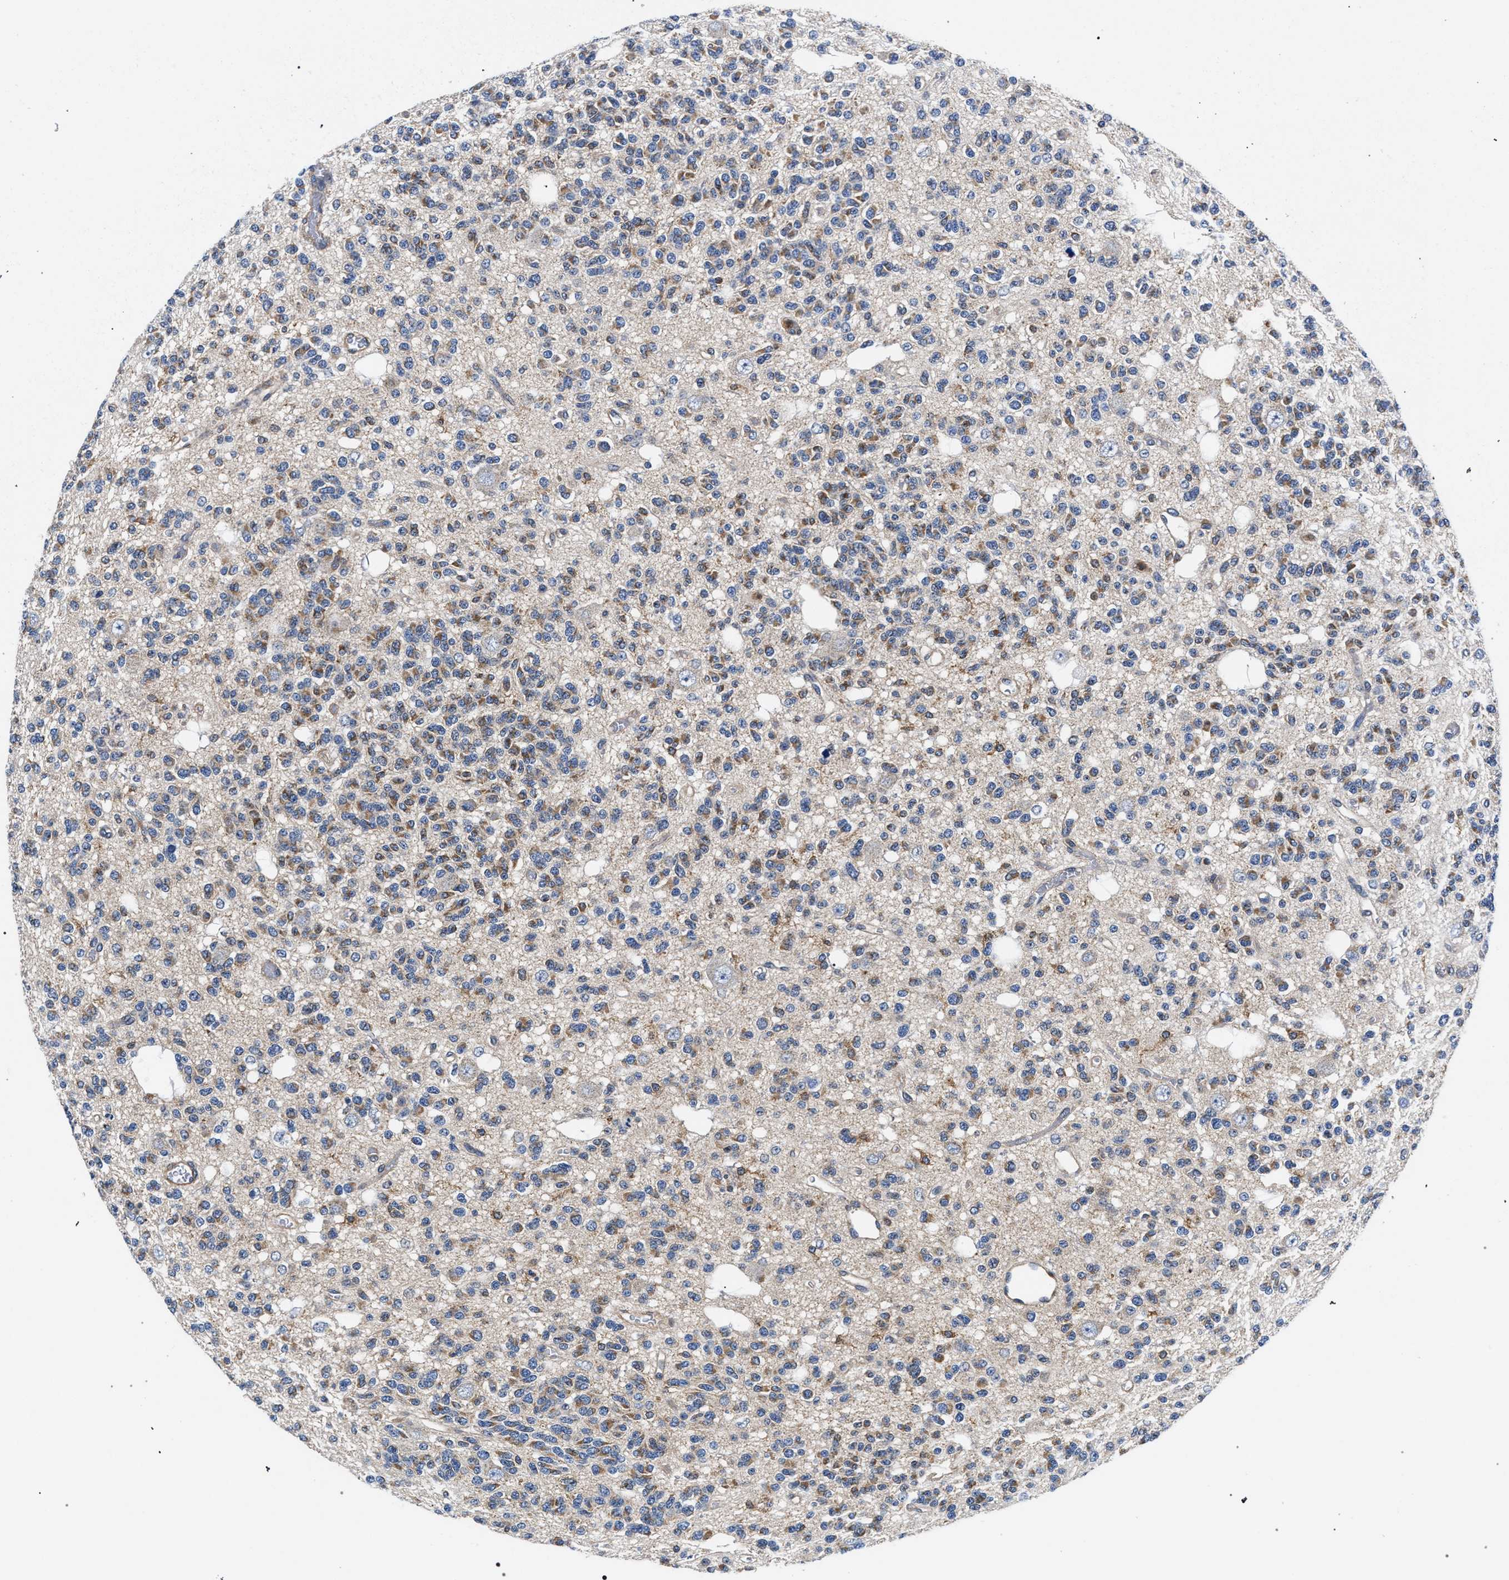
{"staining": {"intensity": "weak", "quantity": ">75%", "location": "cytoplasmic/membranous"}, "tissue": "glioma", "cell_type": "Tumor cells", "image_type": "cancer", "snomed": [{"axis": "morphology", "description": "Glioma, malignant, Low grade"}, {"axis": "topography", "description": "Brain"}], "caption": "Malignant glioma (low-grade) was stained to show a protein in brown. There is low levels of weak cytoplasmic/membranous positivity in about >75% of tumor cells.", "gene": "LASP1", "patient": {"sex": "male", "age": 38}}